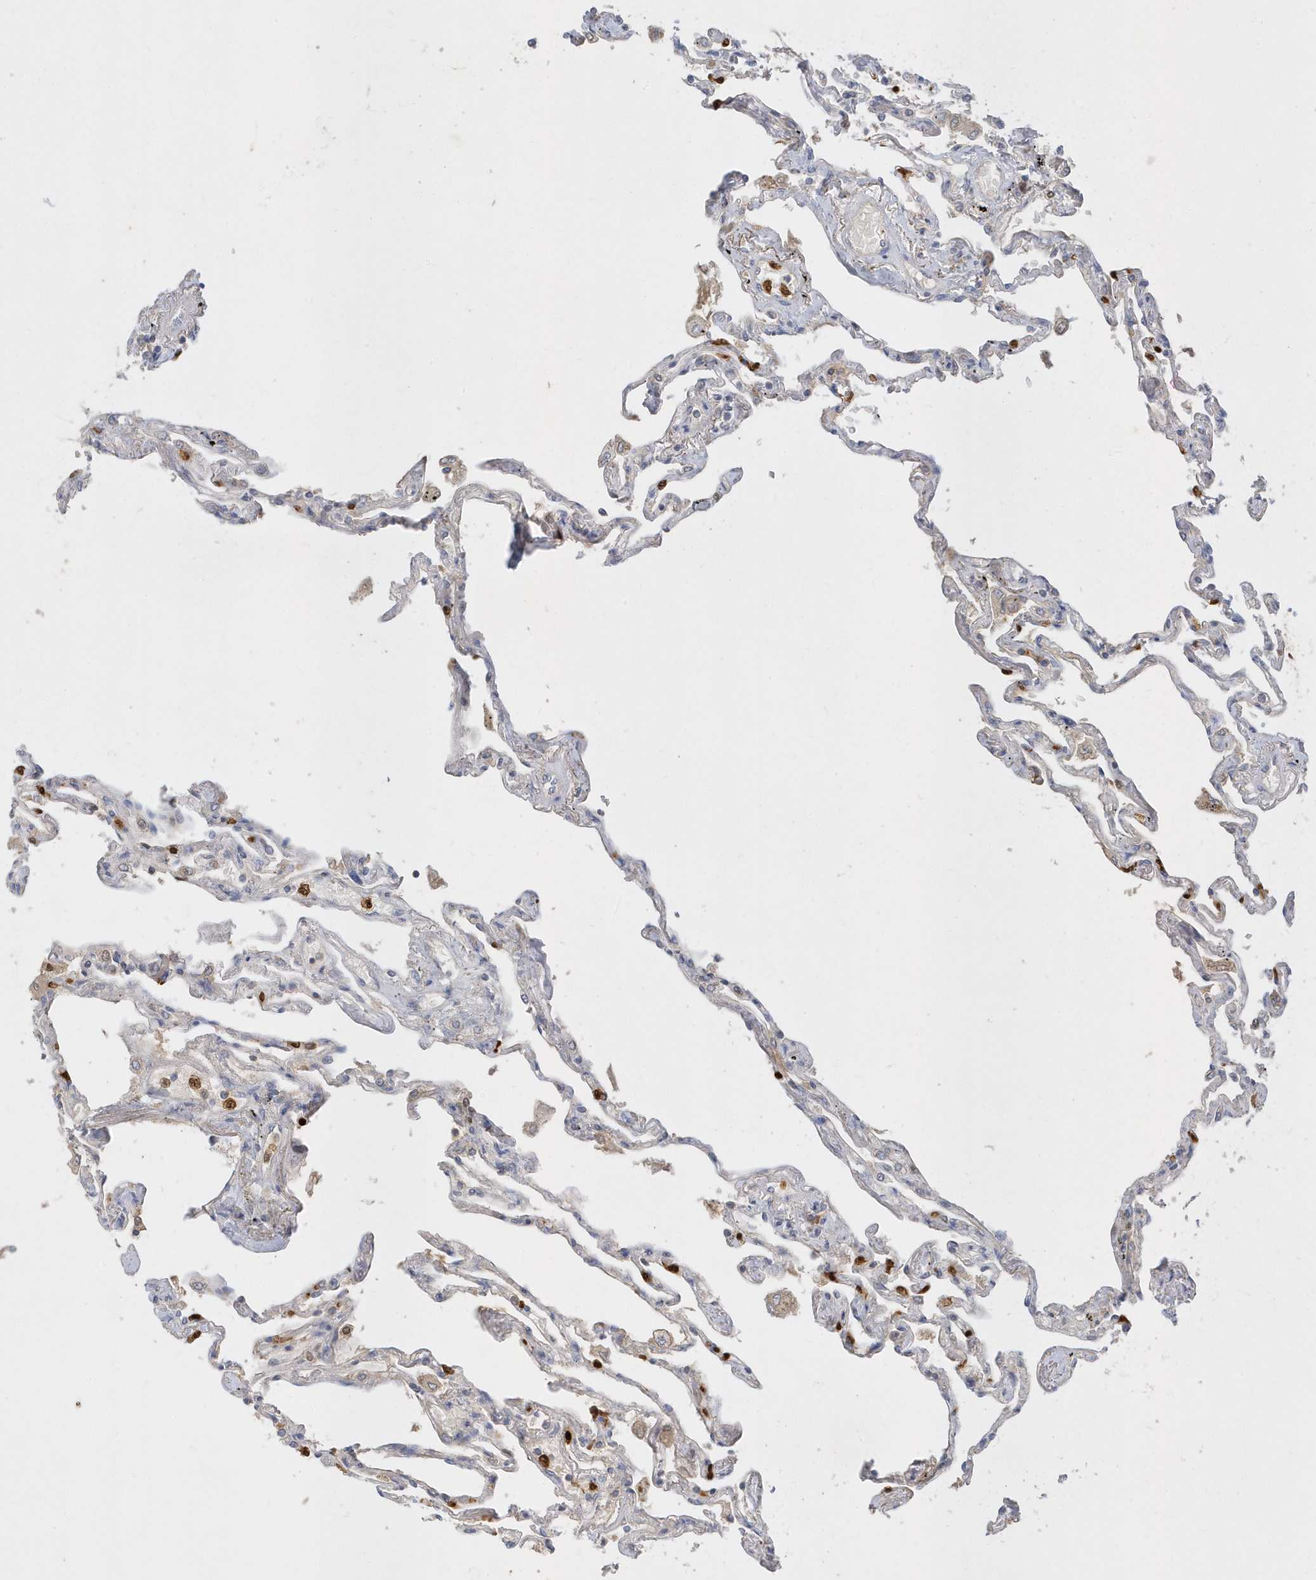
{"staining": {"intensity": "moderate", "quantity": "<25%", "location": "cytoplasmic/membranous"}, "tissue": "lung", "cell_type": "Alveolar cells", "image_type": "normal", "snomed": [{"axis": "morphology", "description": "Normal tissue, NOS"}, {"axis": "topography", "description": "Lung"}], "caption": "Immunohistochemical staining of unremarkable human lung exhibits moderate cytoplasmic/membranous protein expression in approximately <25% of alveolar cells.", "gene": "DPP9", "patient": {"sex": "female", "age": 67}}